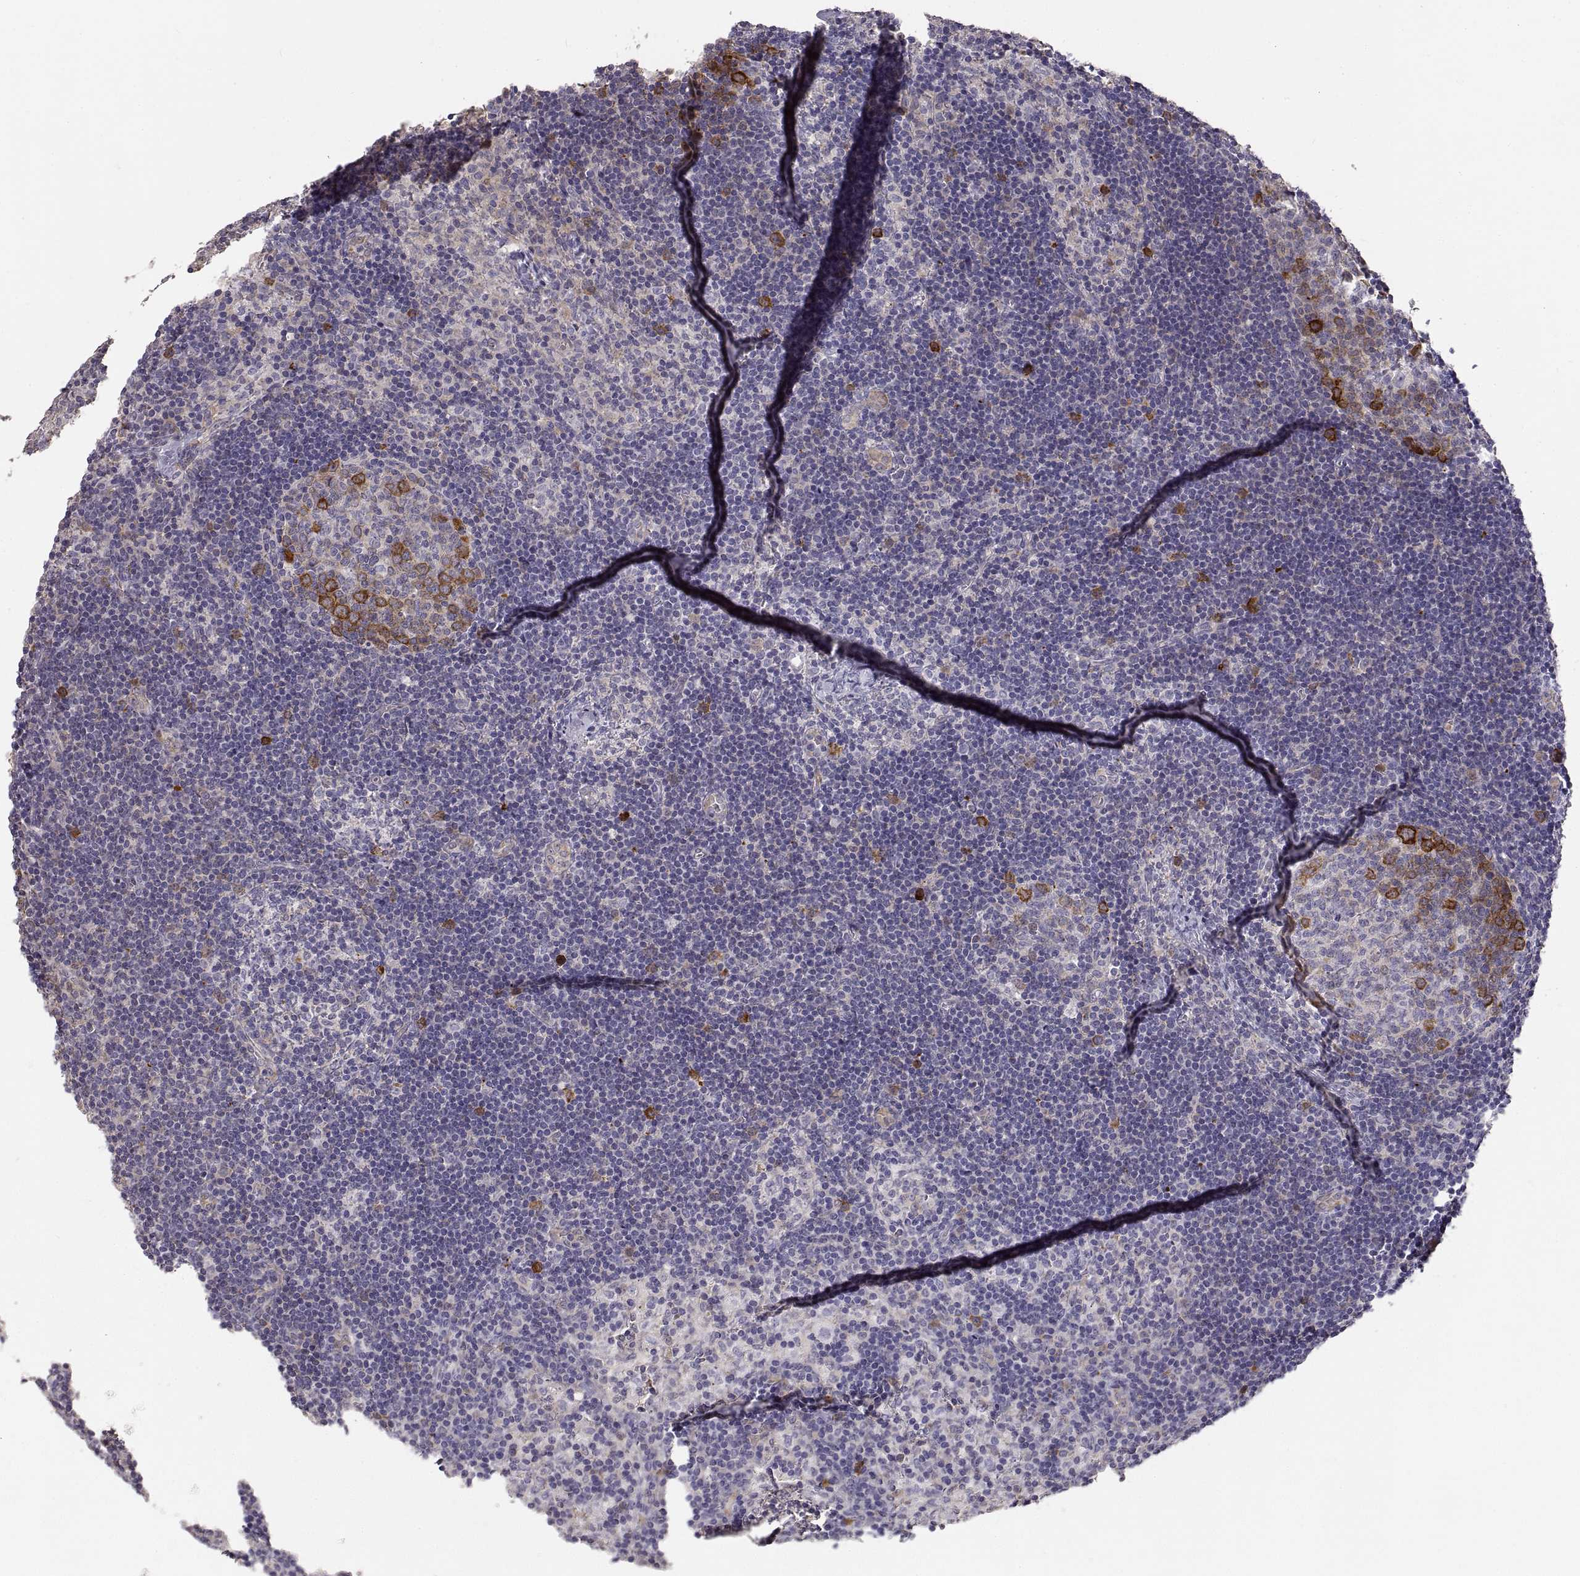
{"staining": {"intensity": "strong", "quantity": "<25%", "location": "cytoplasmic/membranous"}, "tissue": "lymph node", "cell_type": "Germinal center cells", "image_type": "normal", "snomed": [{"axis": "morphology", "description": "Normal tissue, NOS"}, {"axis": "topography", "description": "Lymph node"}], "caption": "This photomicrograph demonstrates normal lymph node stained with immunohistochemistry (IHC) to label a protein in brown. The cytoplasmic/membranous of germinal center cells show strong positivity for the protein. Nuclei are counter-stained blue.", "gene": "HSP90AB1", "patient": {"sex": "female", "age": 52}}